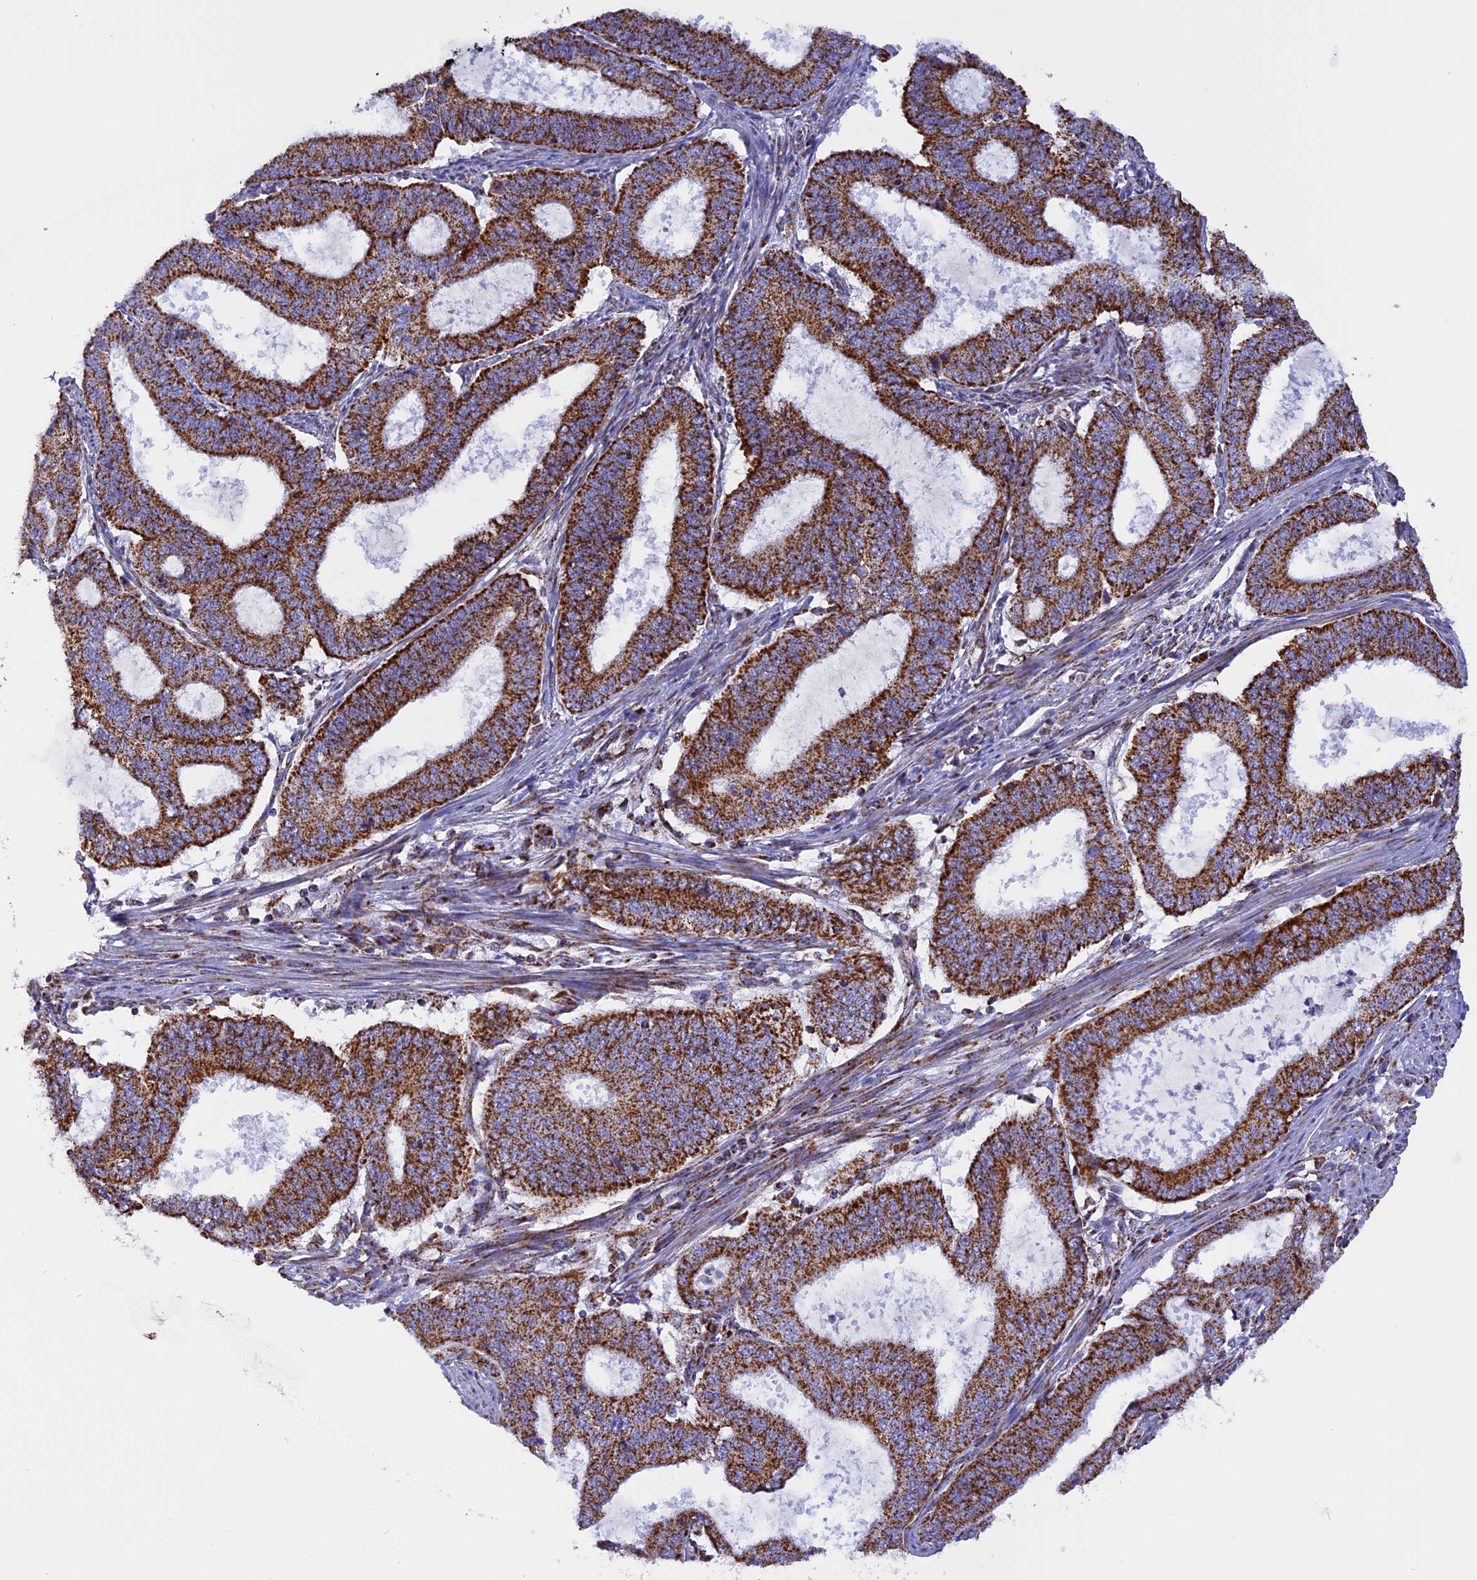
{"staining": {"intensity": "strong", "quantity": ">75%", "location": "cytoplasmic/membranous"}, "tissue": "endometrial cancer", "cell_type": "Tumor cells", "image_type": "cancer", "snomed": [{"axis": "morphology", "description": "Adenocarcinoma, NOS"}, {"axis": "topography", "description": "Endometrium"}], "caption": "Adenocarcinoma (endometrial) tissue shows strong cytoplasmic/membranous staining in about >75% of tumor cells, visualized by immunohistochemistry.", "gene": "KCNG1", "patient": {"sex": "female", "age": 51}}